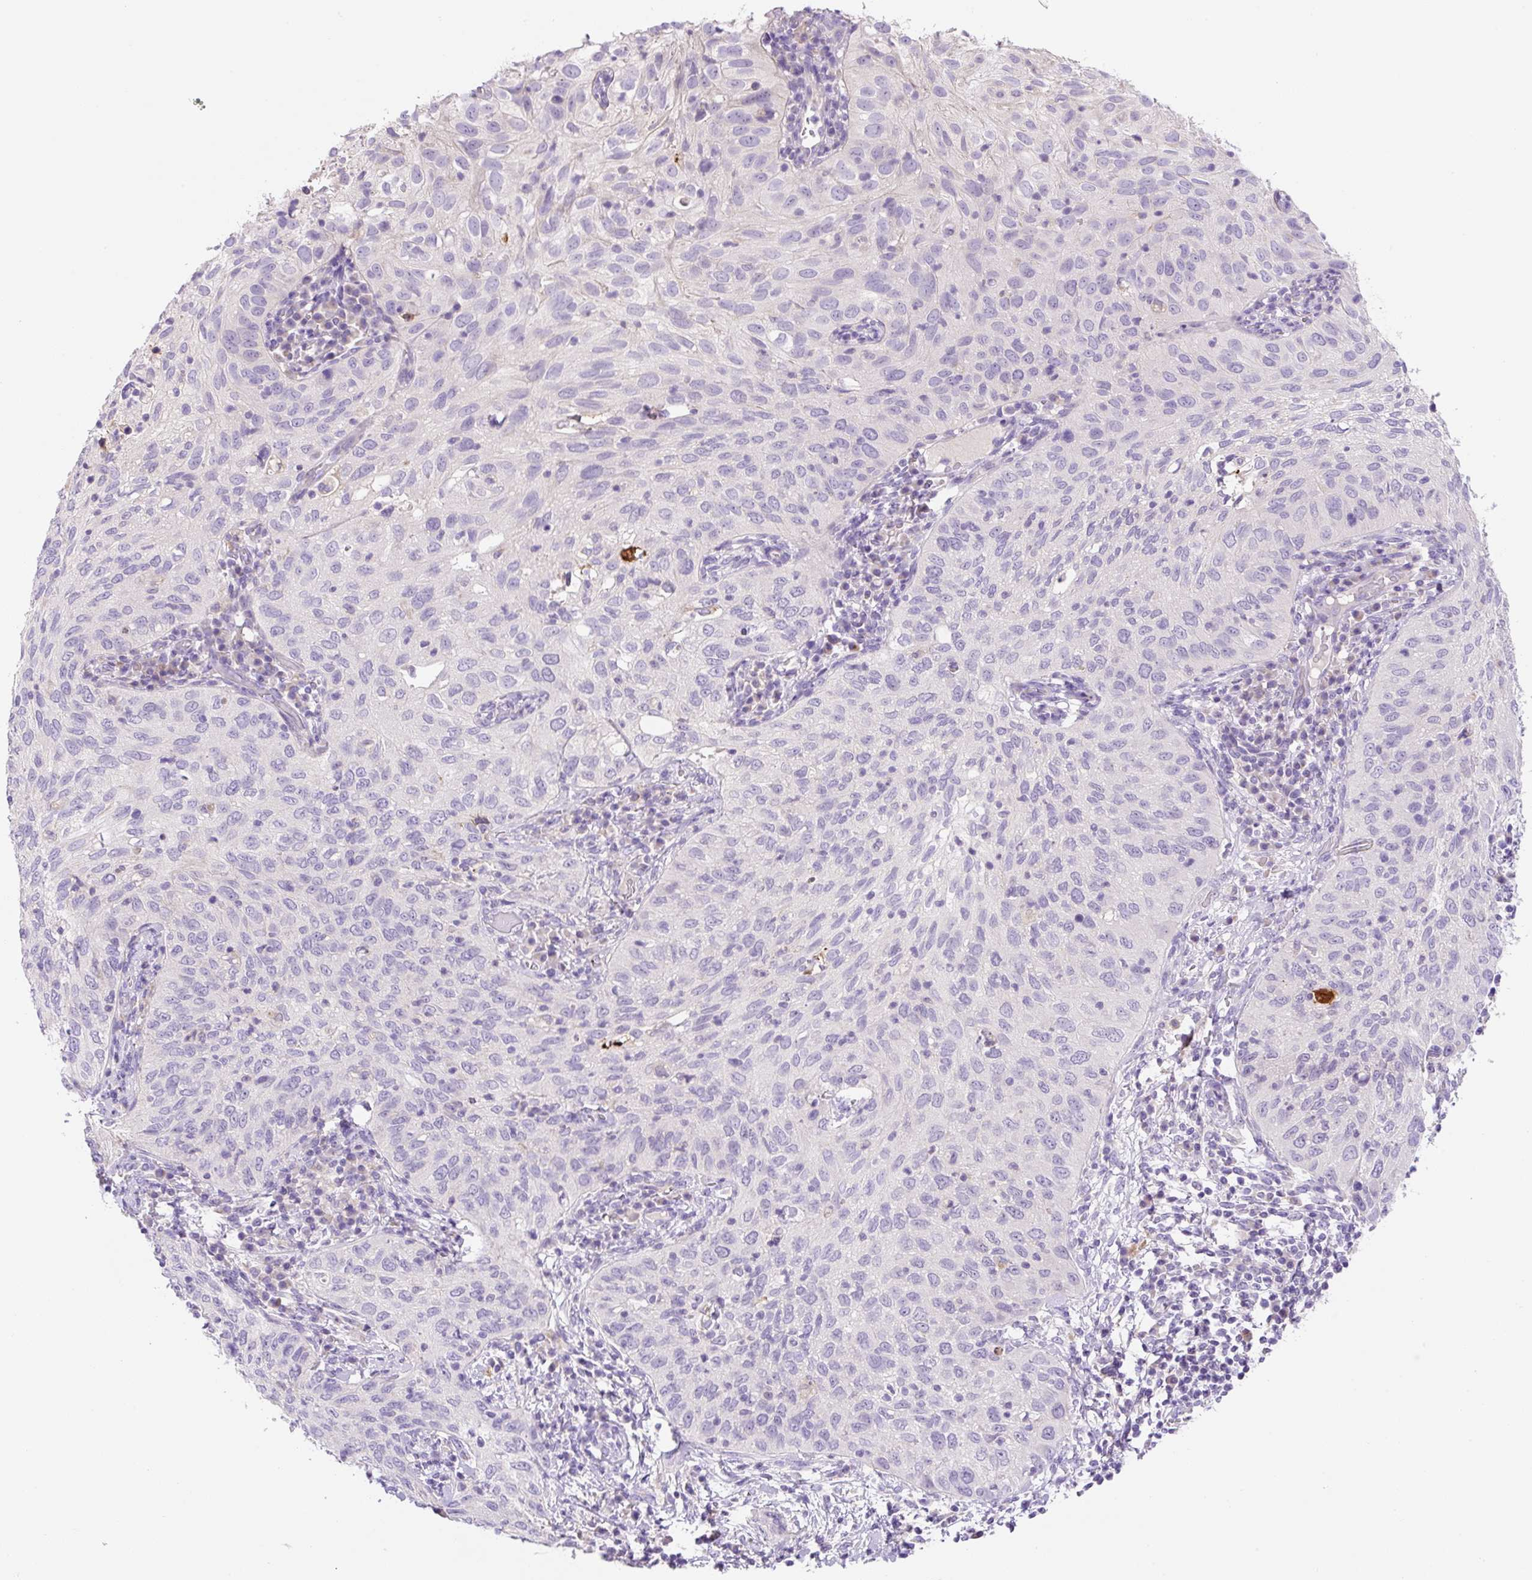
{"staining": {"intensity": "negative", "quantity": "none", "location": "none"}, "tissue": "cervical cancer", "cell_type": "Tumor cells", "image_type": "cancer", "snomed": [{"axis": "morphology", "description": "Squamous cell carcinoma, NOS"}, {"axis": "topography", "description": "Cervix"}], "caption": "The micrograph demonstrates no staining of tumor cells in cervical squamous cell carcinoma. Brightfield microscopy of immunohistochemistry stained with DAB (3,3'-diaminobenzidine) (brown) and hematoxylin (blue), captured at high magnification.", "gene": "NDST3", "patient": {"sex": "female", "age": 52}}